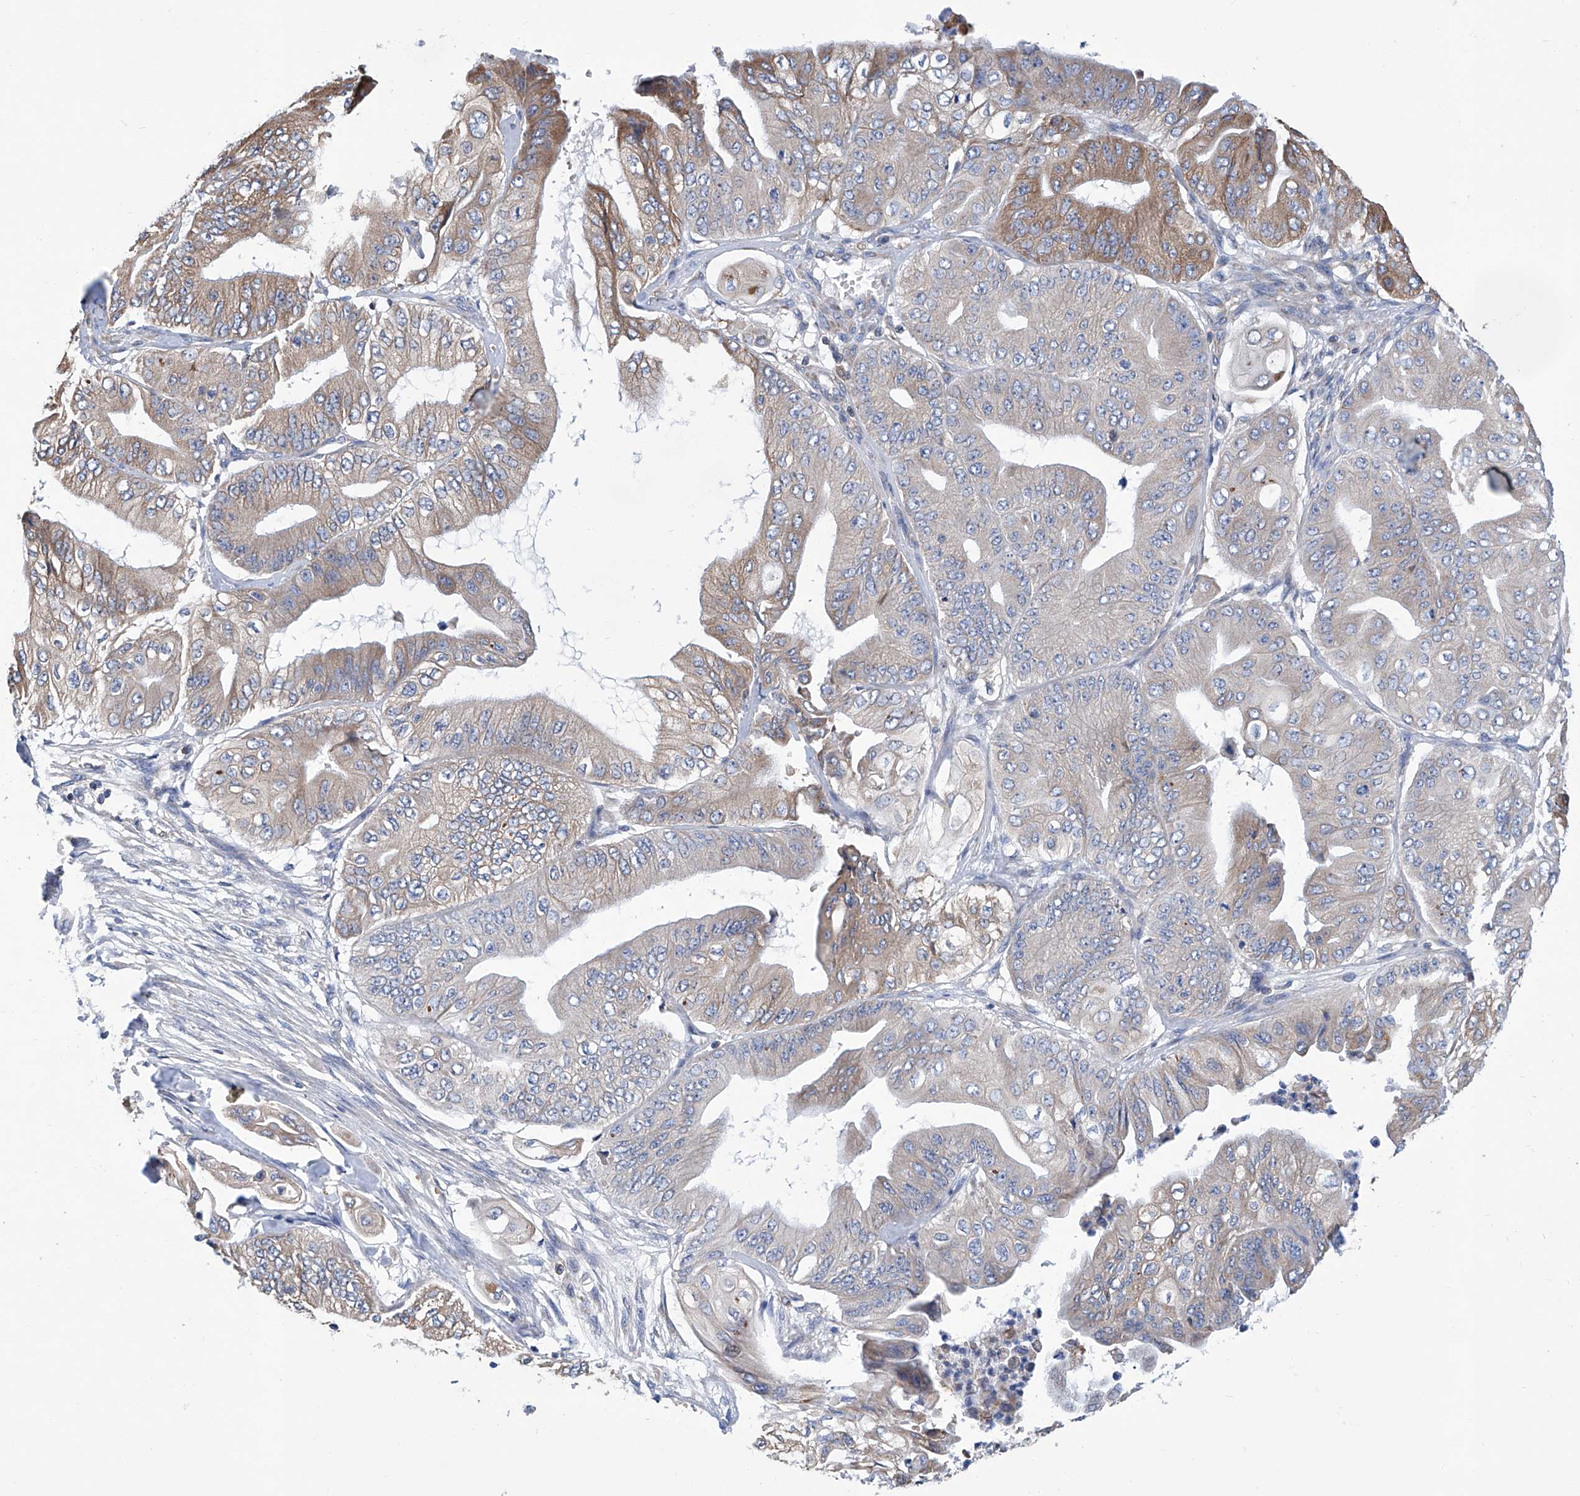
{"staining": {"intensity": "weak", "quantity": "25%-75%", "location": "cytoplasmic/membranous"}, "tissue": "pancreatic cancer", "cell_type": "Tumor cells", "image_type": "cancer", "snomed": [{"axis": "morphology", "description": "Adenocarcinoma, NOS"}, {"axis": "topography", "description": "Pancreas"}], "caption": "This micrograph reveals pancreatic cancer (adenocarcinoma) stained with immunohistochemistry to label a protein in brown. The cytoplasmic/membranous of tumor cells show weak positivity for the protein. Nuclei are counter-stained blue.", "gene": "MAD2L1", "patient": {"sex": "female", "age": 77}}